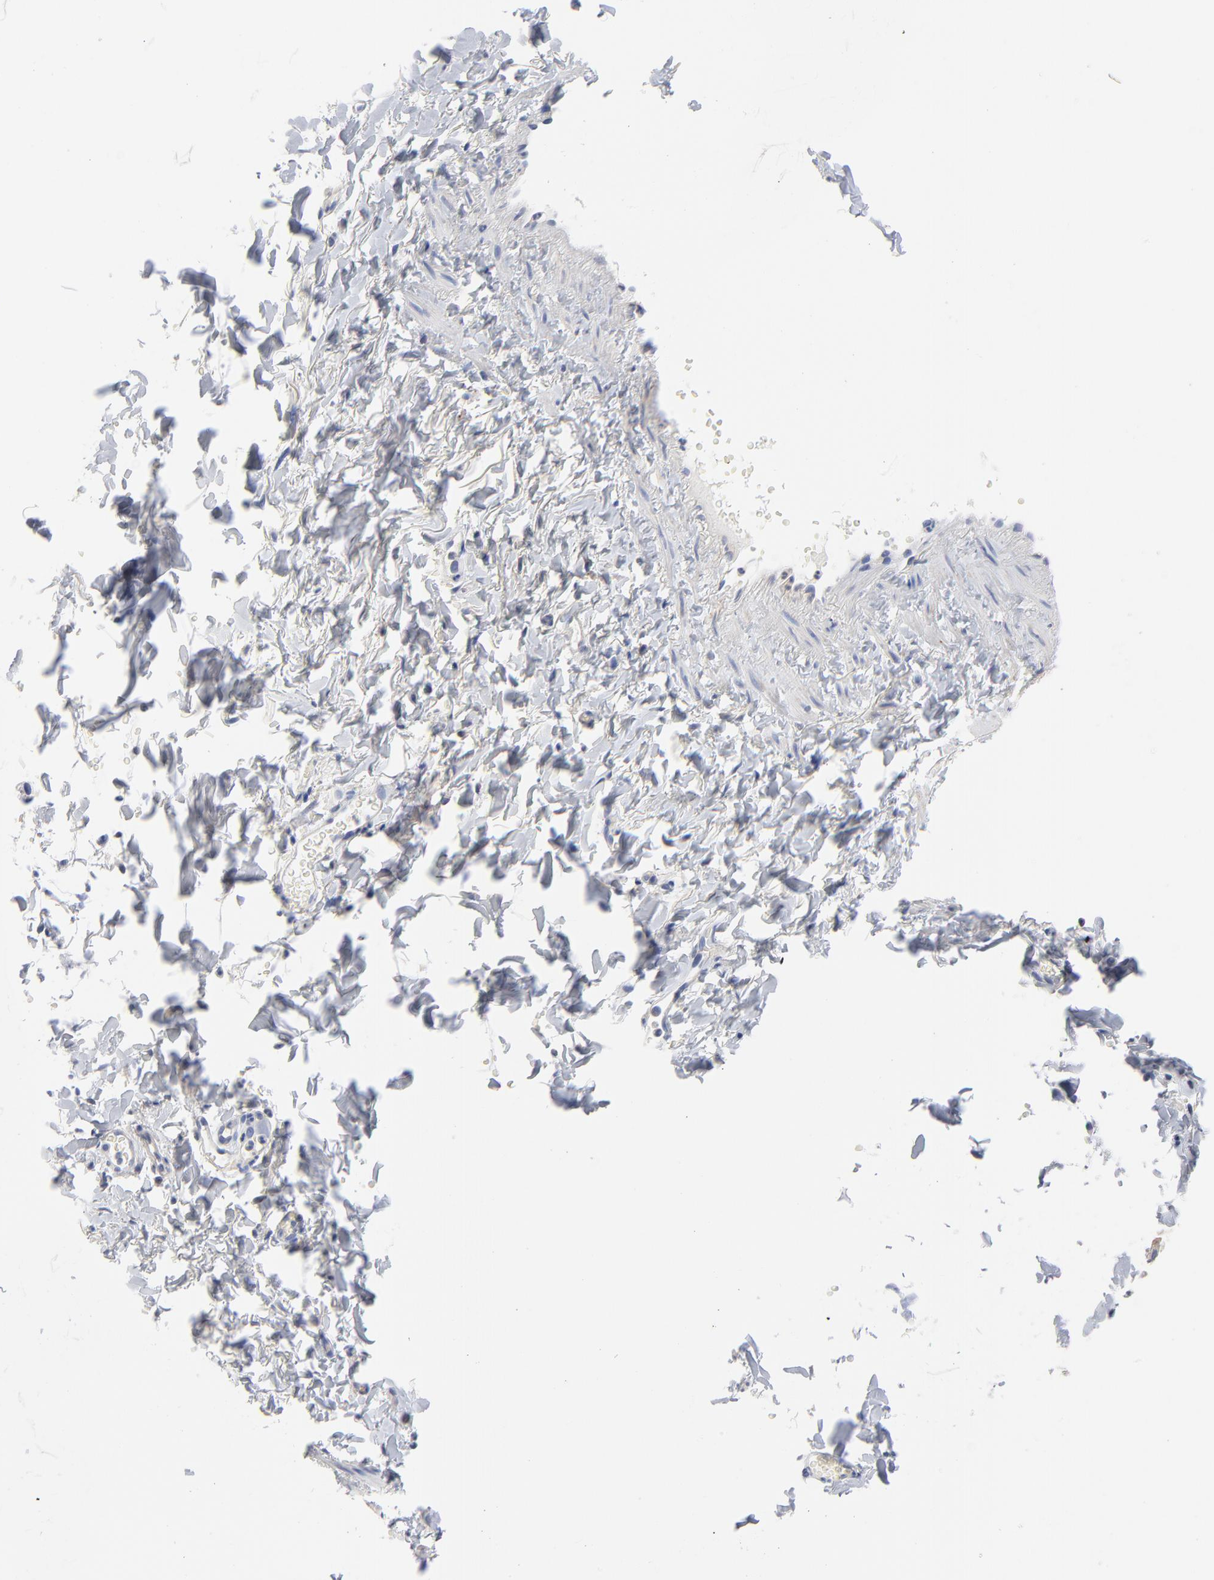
{"staining": {"intensity": "weak", "quantity": "<25%", "location": "cytoplasmic/membranous"}, "tissue": "salivary gland", "cell_type": "Glandular cells", "image_type": "normal", "snomed": [{"axis": "morphology", "description": "Normal tissue, NOS"}, {"axis": "topography", "description": "Skeletal muscle"}, {"axis": "topography", "description": "Oral tissue"}, {"axis": "topography", "description": "Salivary gland"}, {"axis": "topography", "description": "Peripheral nerve tissue"}], "caption": "IHC of unremarkable salivary gland demonstrates no positivity in glandular cells.", "gene": "CAB39L", "patient": {"sex": "male", "age": 54}}